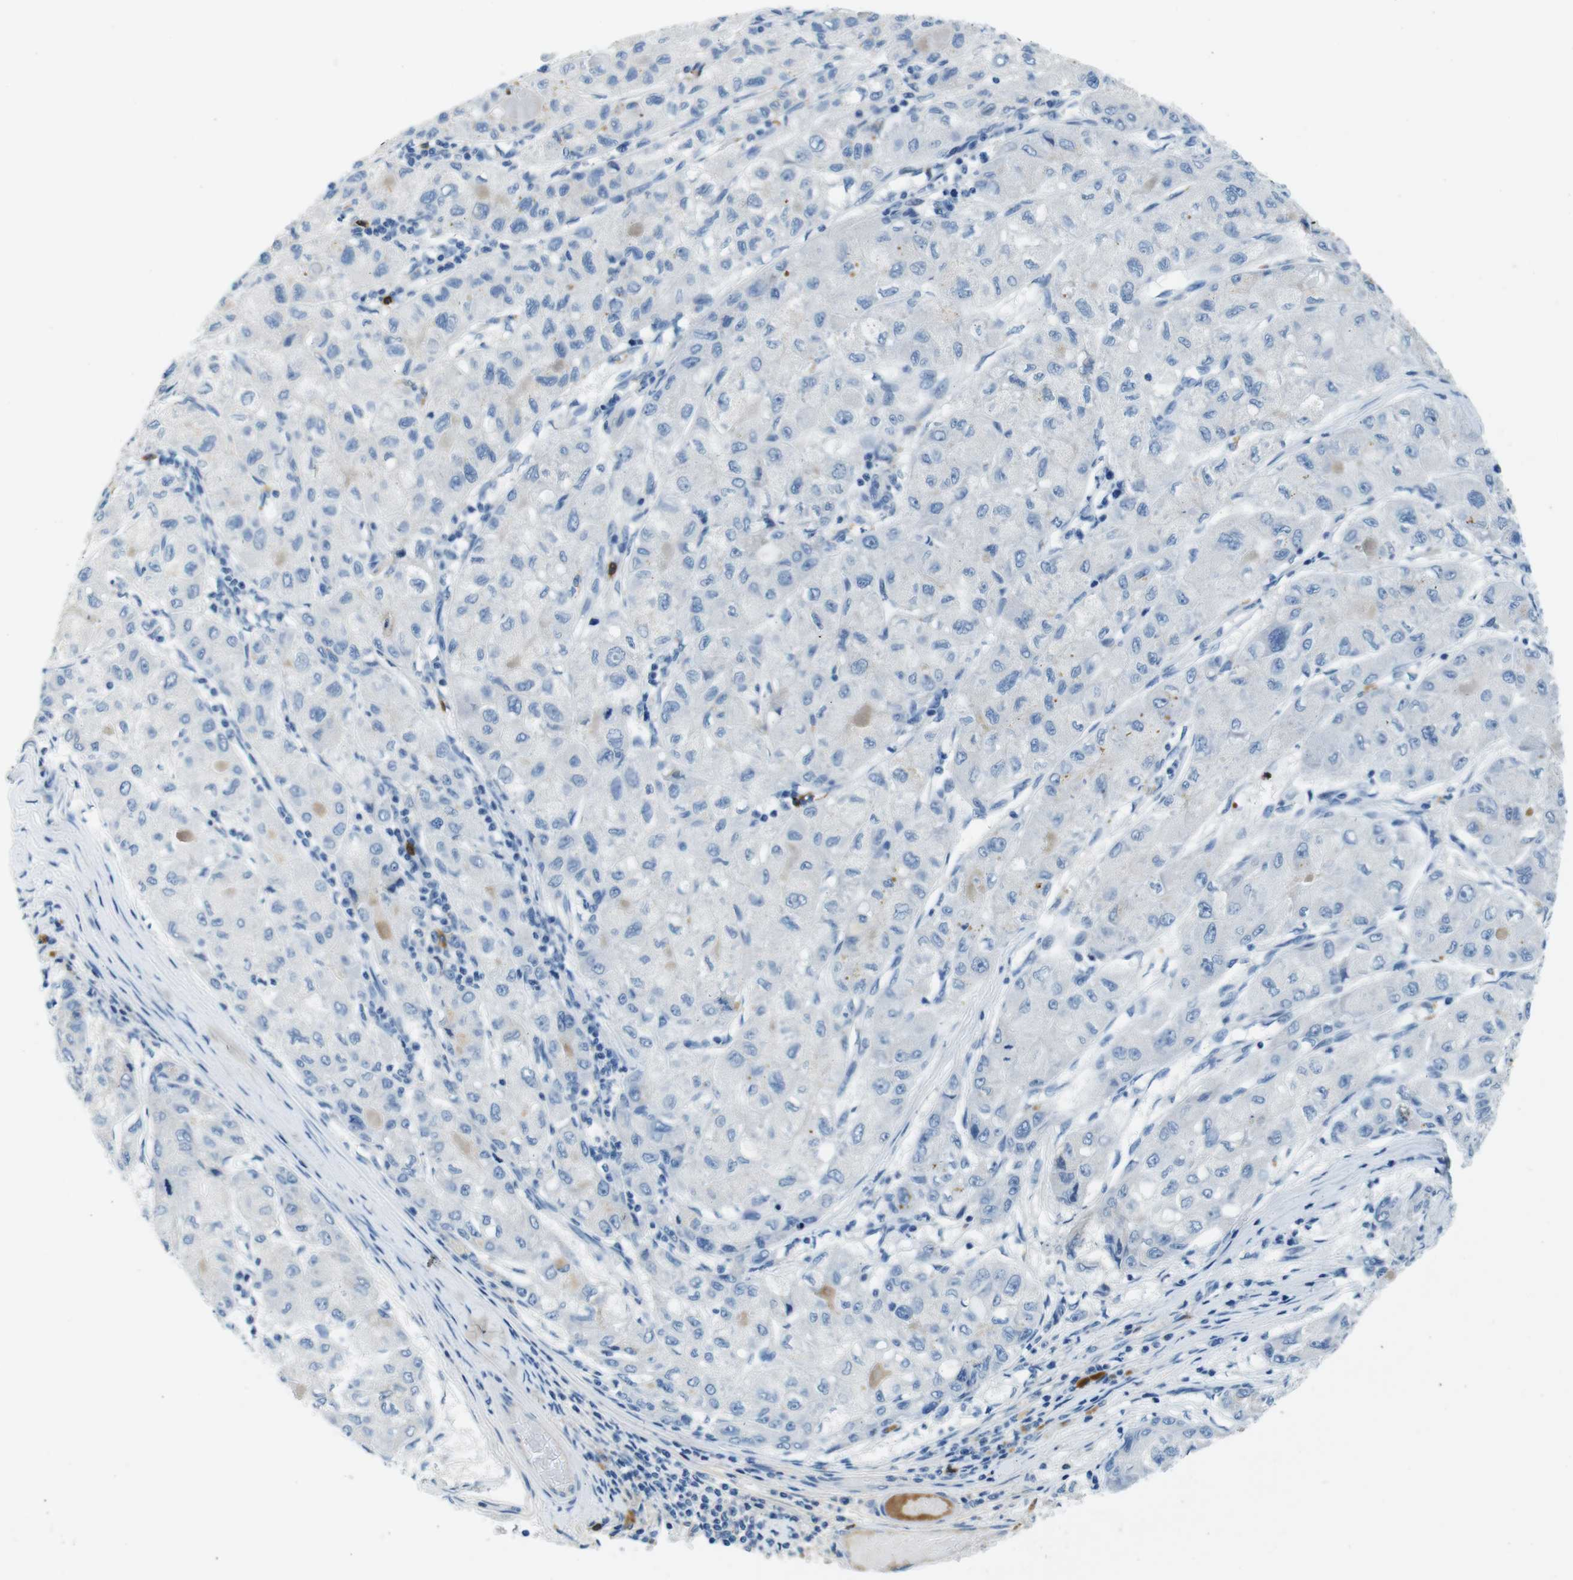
{"staining": {"intensity": "negative", "quantity": "none", "location": "none"}, "tissue": "liver cancer", "cell_type": "Tumor cells", "image_type": "cancer", "snomed": [{"axis": "morphology", "description": "Carcinoma, Hepatocellular, NOS"}, {"axis": "topography", "description": "Liver"}], "caption": "The photomicrograph displays no significant staining in tumor cells of liver cancer. (Brightfield microscopy of DAB (3,3'-diaminobenzidine) IHC at high magnification).", "gene": "IGHD", "patient": {"sex": "male", "age": 80}}